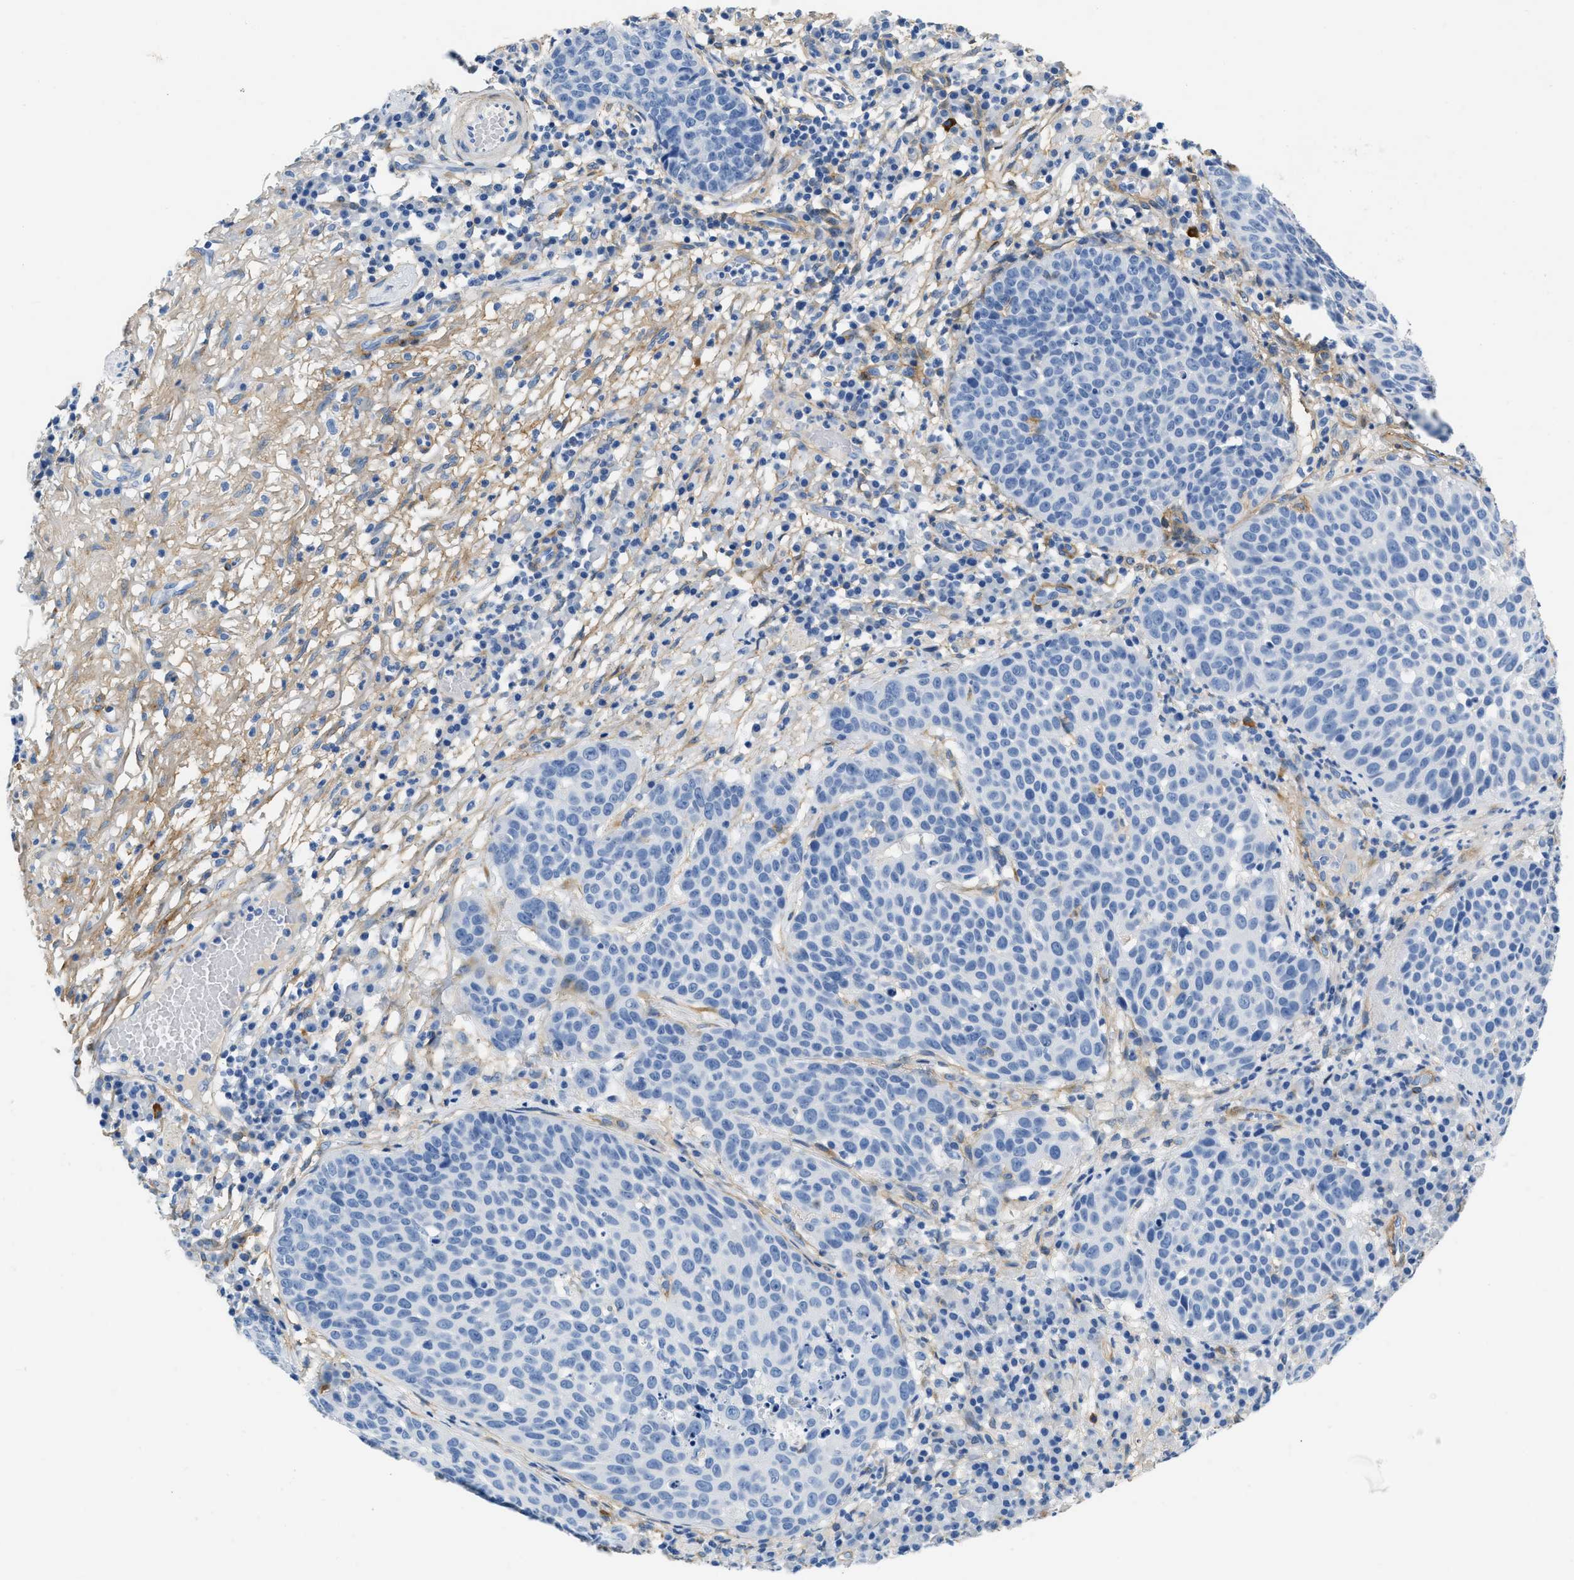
{"staining": {"intensity": "negative", "quantity": "none", "location": "none"}, "tissue": "skin cancer", "cell_type": "Tumor cells", "image_type": "cancer", "snomed": [{"axis": "morphology", "description": "Squamous cell carcinoma in situ, NOS"}, {"axis": "morphology", "description": "Squamous cell carcinoma, NOS"}, {"axis": "topography", "description": "Skin"}], "caption": "Tumor cells show no significant staining in skin squamous cell carcinoma in situ.", "gene": "PDGFRB", "patient": {"sex": "male", "age": 93}}